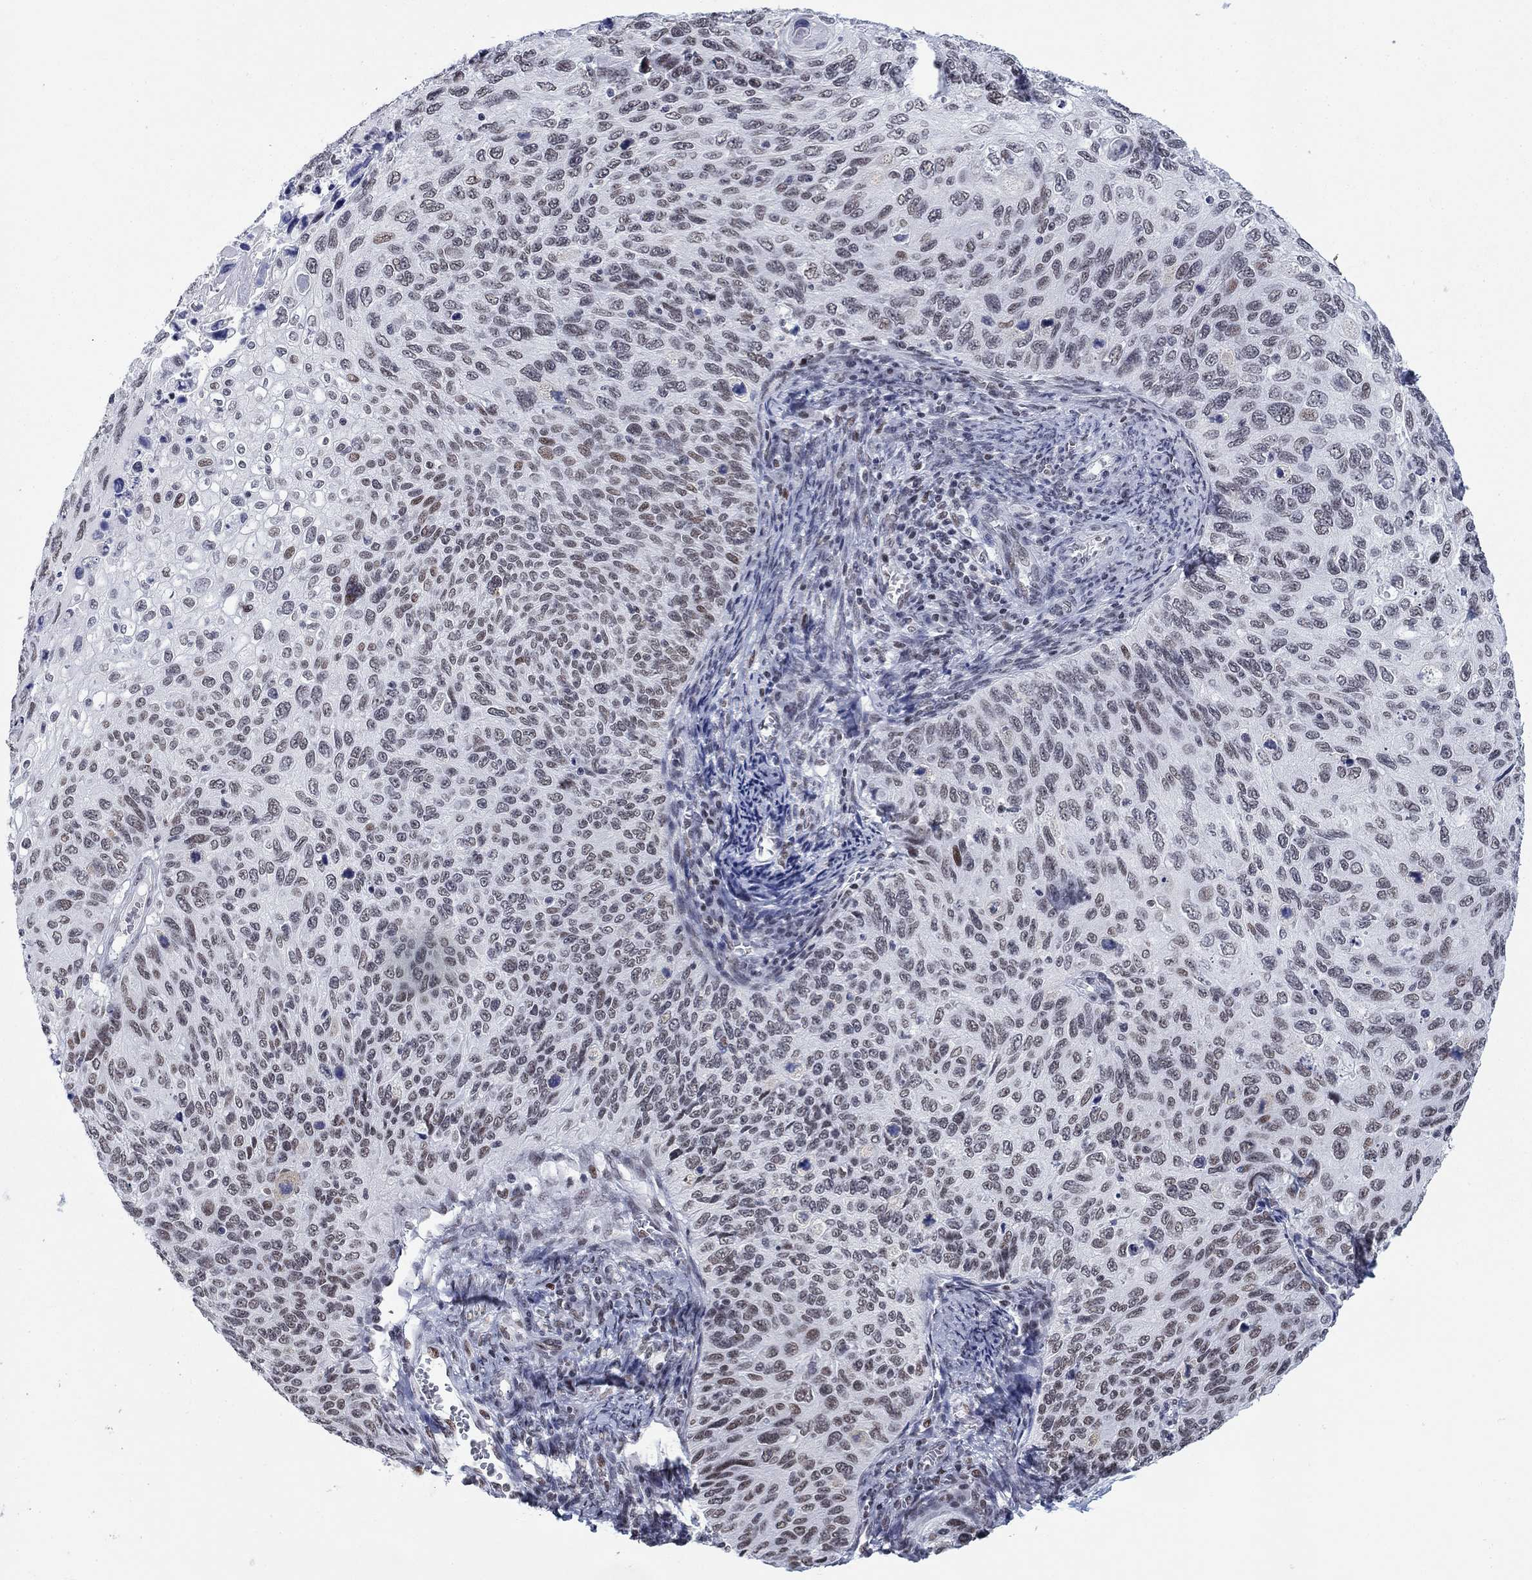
{"staining": {"intensity": "moderate", "quantity": "<25%", "location": "nuclear"}, "tissue": "cervical cancer", "cell_type": "Tumor cells", "image_type": "cancer", "snomed": [{"axis": "morphology", "description": "Squamous cell carcinoma, NOS"}, {"axis": "topography", "description": "Cervix"}], "caption": "Cervical cancer (squamous cell carcinoma) stained with DAB immunohistochemistry displays low levels of moderate nuclear expression in approximately <25% of tumor cells.", "gene": "NPAS3", "patient": {"sex": "female", "age": 70}}